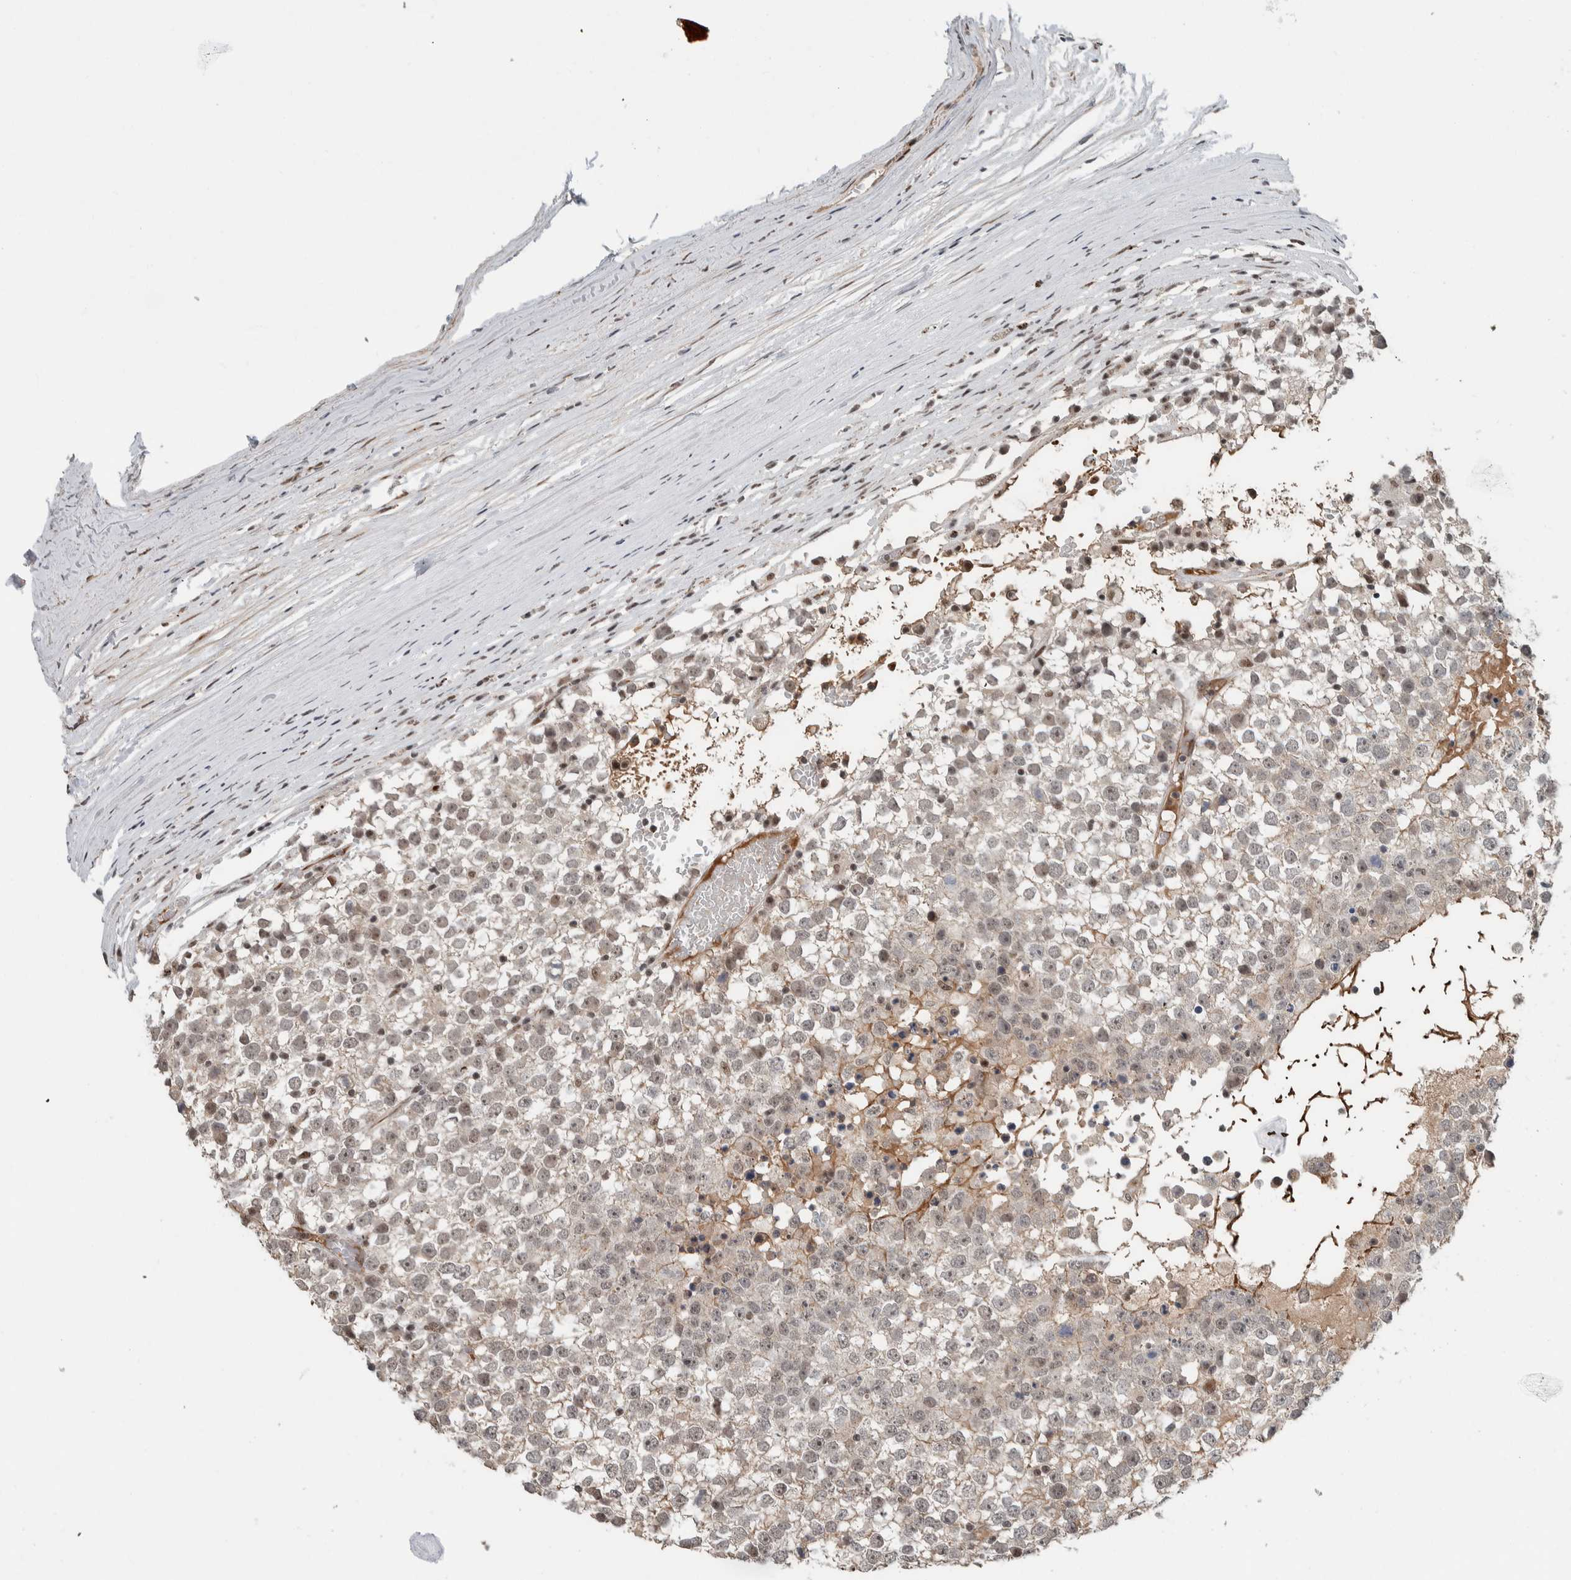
{"staining": {"intensity": "weak", "quantity": "25%-75%", "location": "nuclear"}, "tissue": "testis cancer", "cell_type": "Tumor cells", "image_type": "cancer", "snomed": [{"axis": "morphology", "description": "Seminoma, NOS"}, {"axis": "topography", "description": "Testis"}], "caption": "Immunohistochemistry (IHC) staining of testis cancer (seminoma), which displays low levels of weak nuclear staining in about 25%-75% of tumor cells indicating weak nuclear protein expression. The staining was performed using DAB (brown) for protein detection and nuclei were counterstained in hematoxylin (blue).", "gene": "ZFP91", "patient": {"sex": "male", "age": 65}}